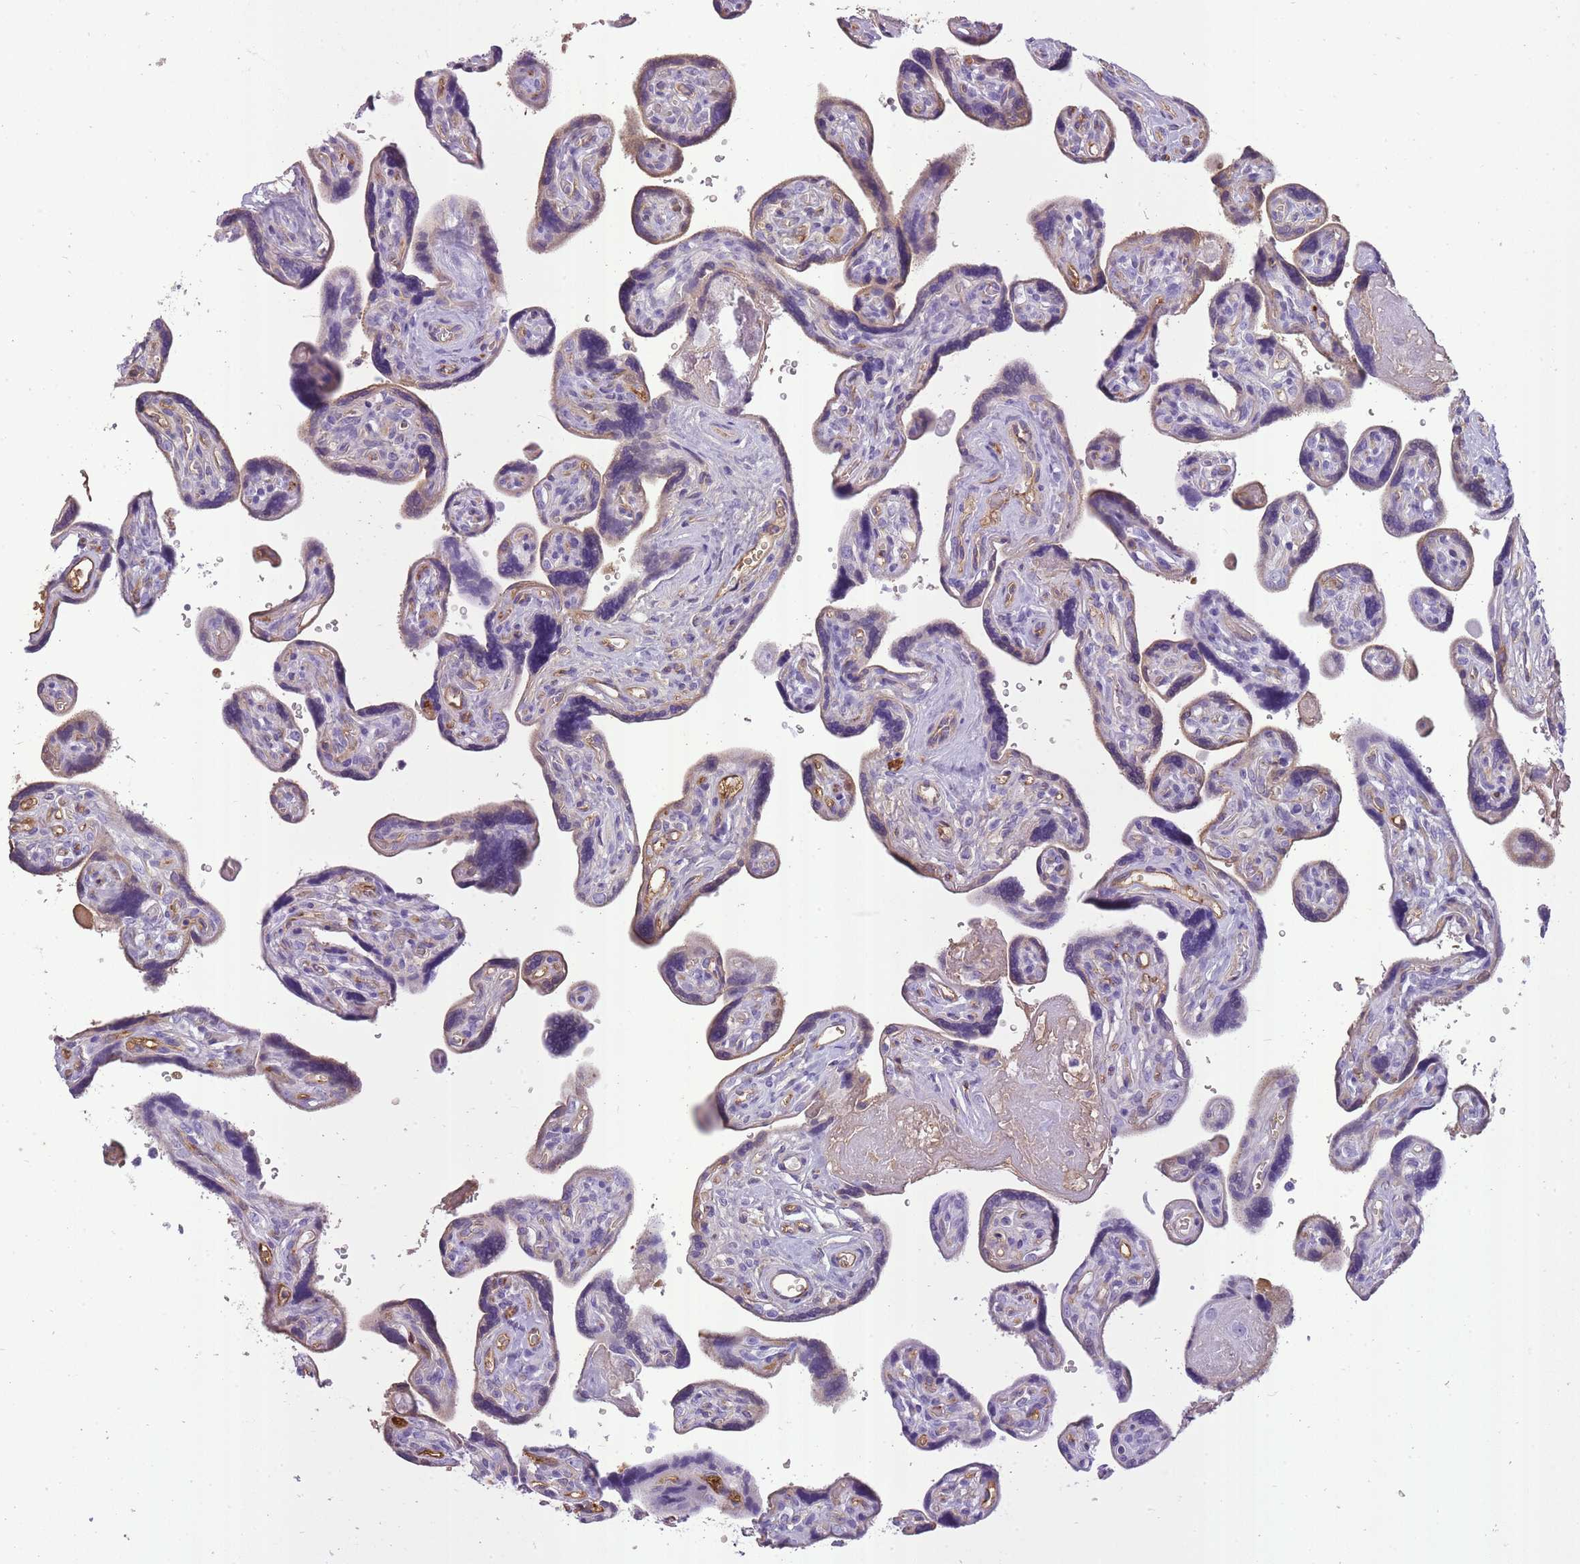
{"staining": {"intensity": "negative", "quantity": "none", "location": "none"}, "tissue": "placenta", "cell_type": "Decidual cells", "image_type": "normal", "snomed": [{"axis": "morphology", "description": "Normal tissue, NOS"}, {"axis": "topography", "description": "Placenta"}], "caption": "IHC histopathology image of benign placenta: human placenta stained with DAB (3,3'-diaminobenzidine) exhibits no significant protein staining in decidual cells.", "gene": "IGKV1", "patient": {"sex": "female", "age": 39}}